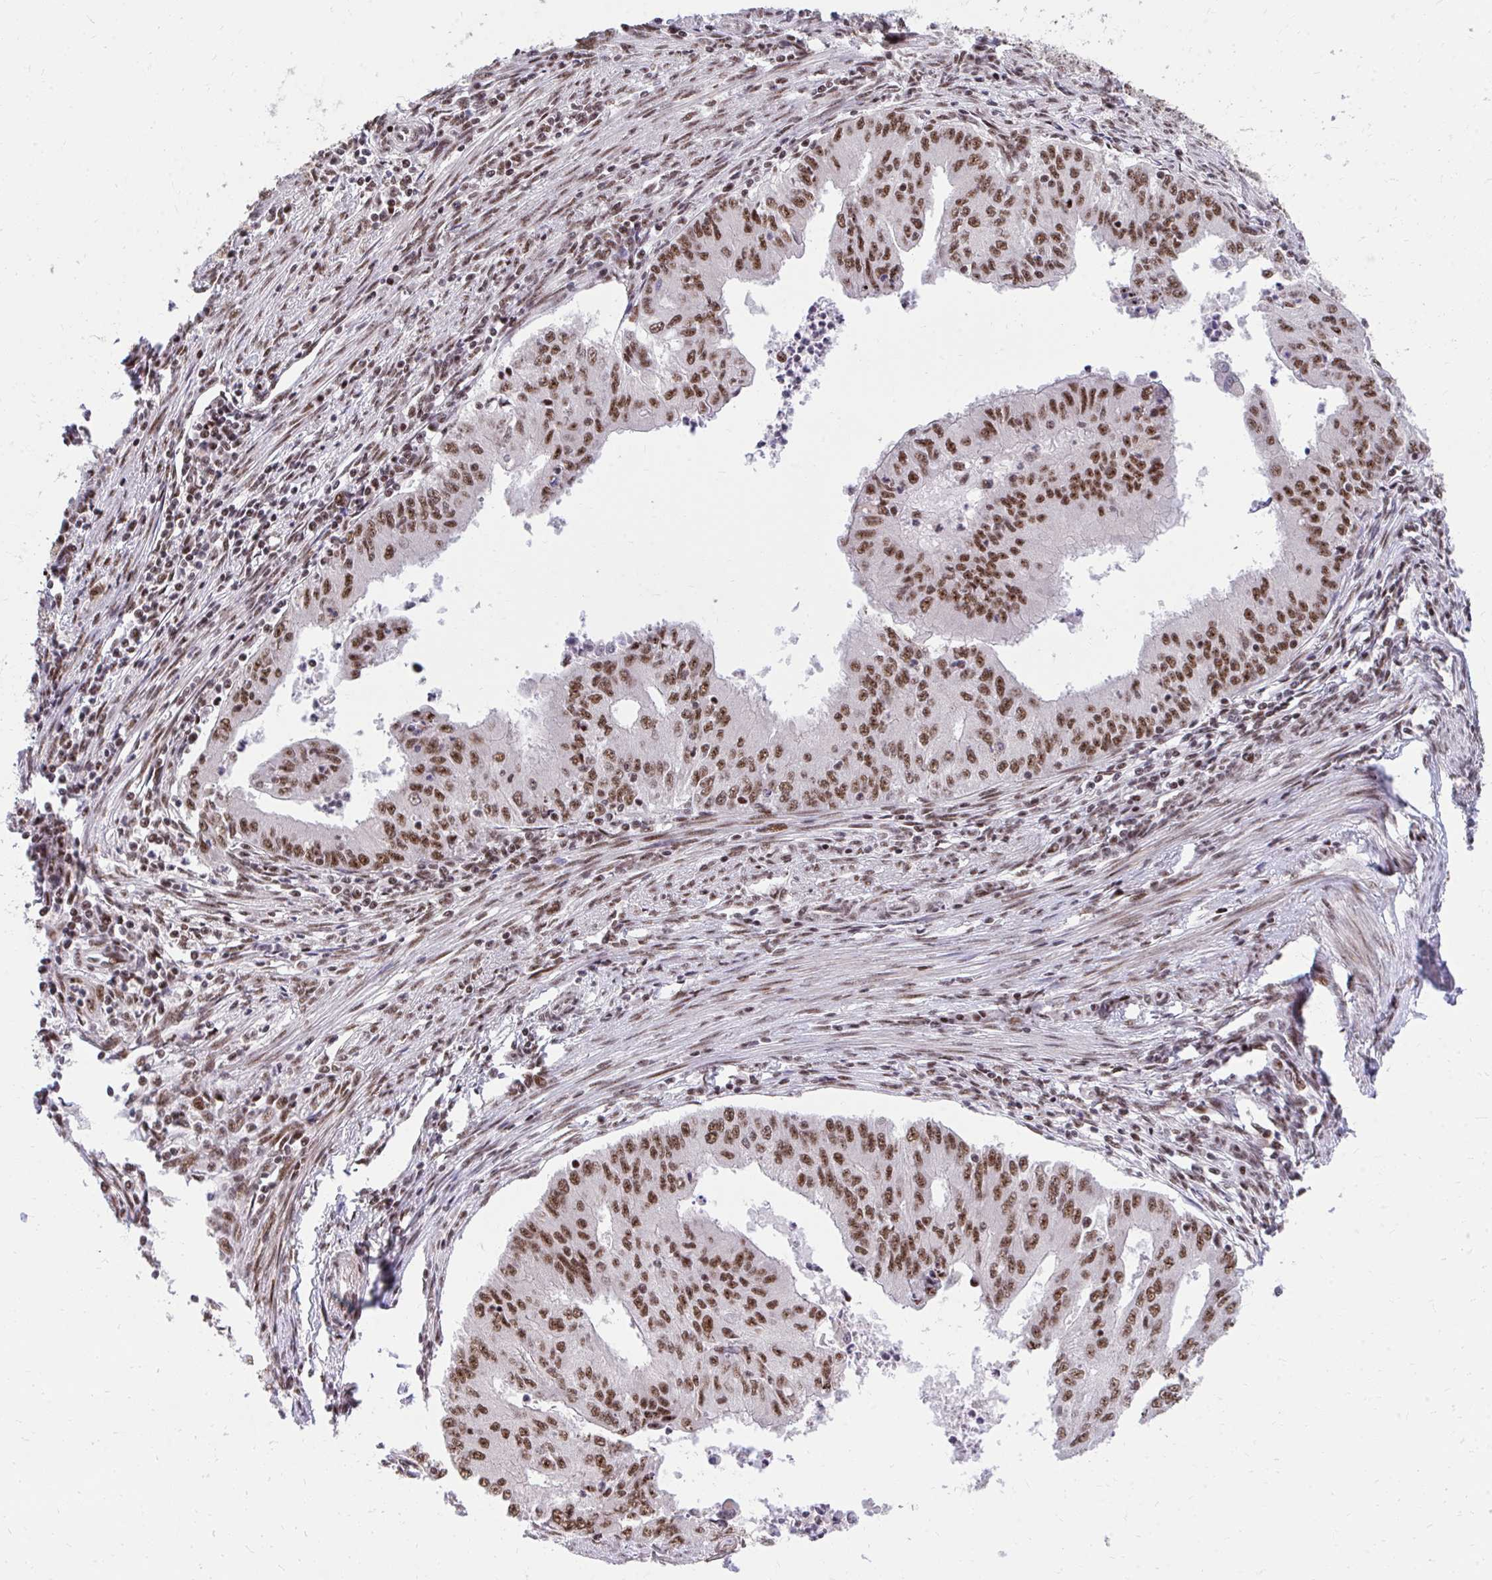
{"staining": {"intensity": "strong", "quantity": ">75%", "location": "nuclear"}, "tissue": "endometrial cancer", "cell_type": "Tumor cells", "image_type": "cancer", "snomed": [{"axis": "morphology", "description": "Adenocarcinoma, NOS"}, {"axis": "topography", "description": "Endometrium"}], "caption": "A high amount of strong nuclear staining is appreciated in about >75% of tumor cells in endometrial cancer (adenocarcinoma) tissue.", "gene": "SYNE4", "patient": {"sex": "female", "age": 50}}